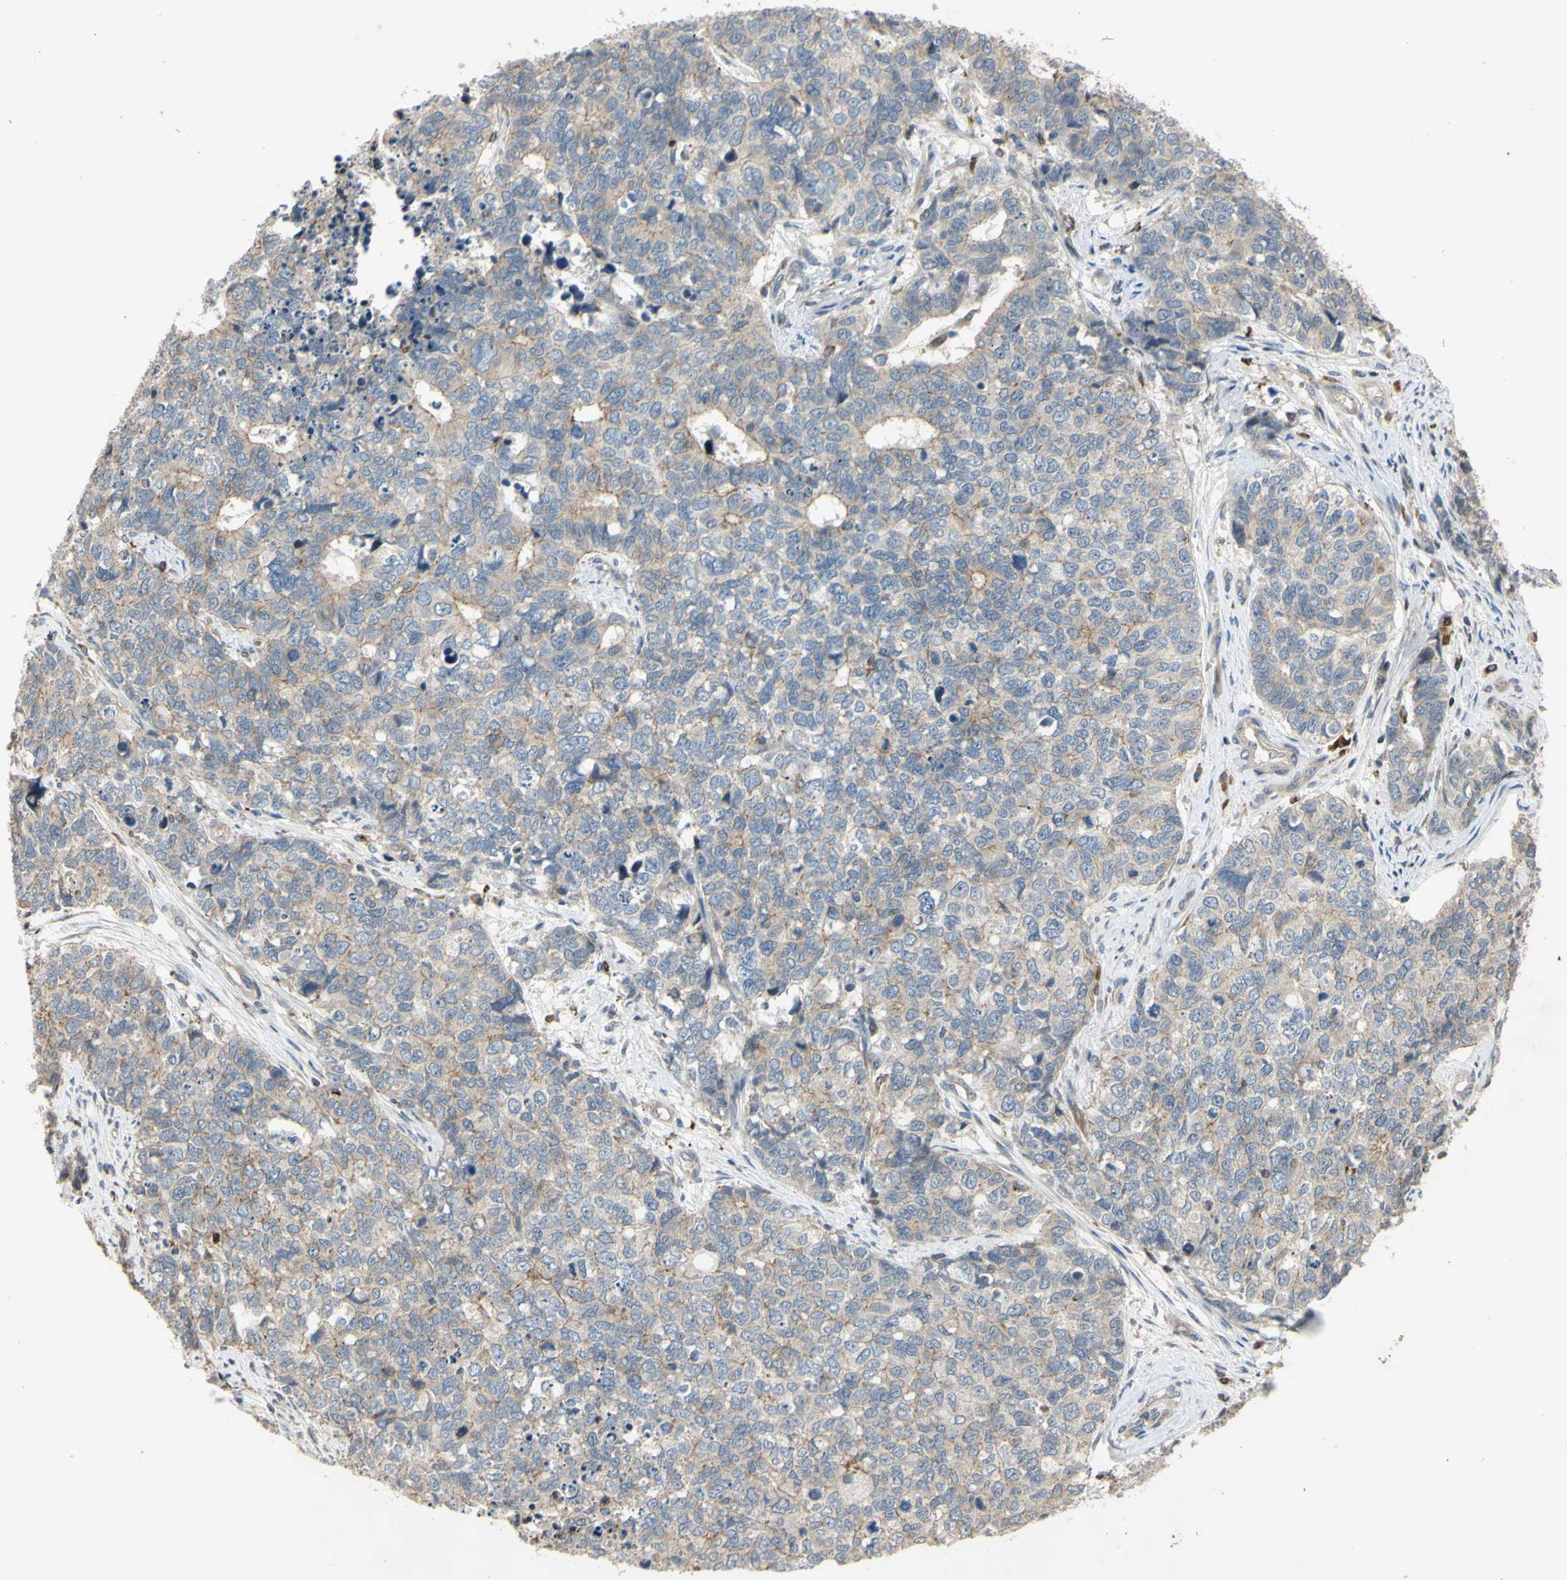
{"staining": {"intensity": "weak", "quantity": "25%-75%", "location": "cytoplasmic/membranous"}, "tissue": "cervical cancer", "cell_type": "Tumor cells", "image_type": "cancer", "snomed": [{"axis": "morphology", "description": "Squamous cell carcinoma, NOS"}, {"axis": "topography", "description": "Cervix"}], "caption": "IHC (DAB) staining of human cervical cancer demonstrates weak cytoplasmic/membranous protein expression in about 25%-75% of tumor cells.", "gene": "PLXNA2", "patient": {"sex": "female", "age": 63}}